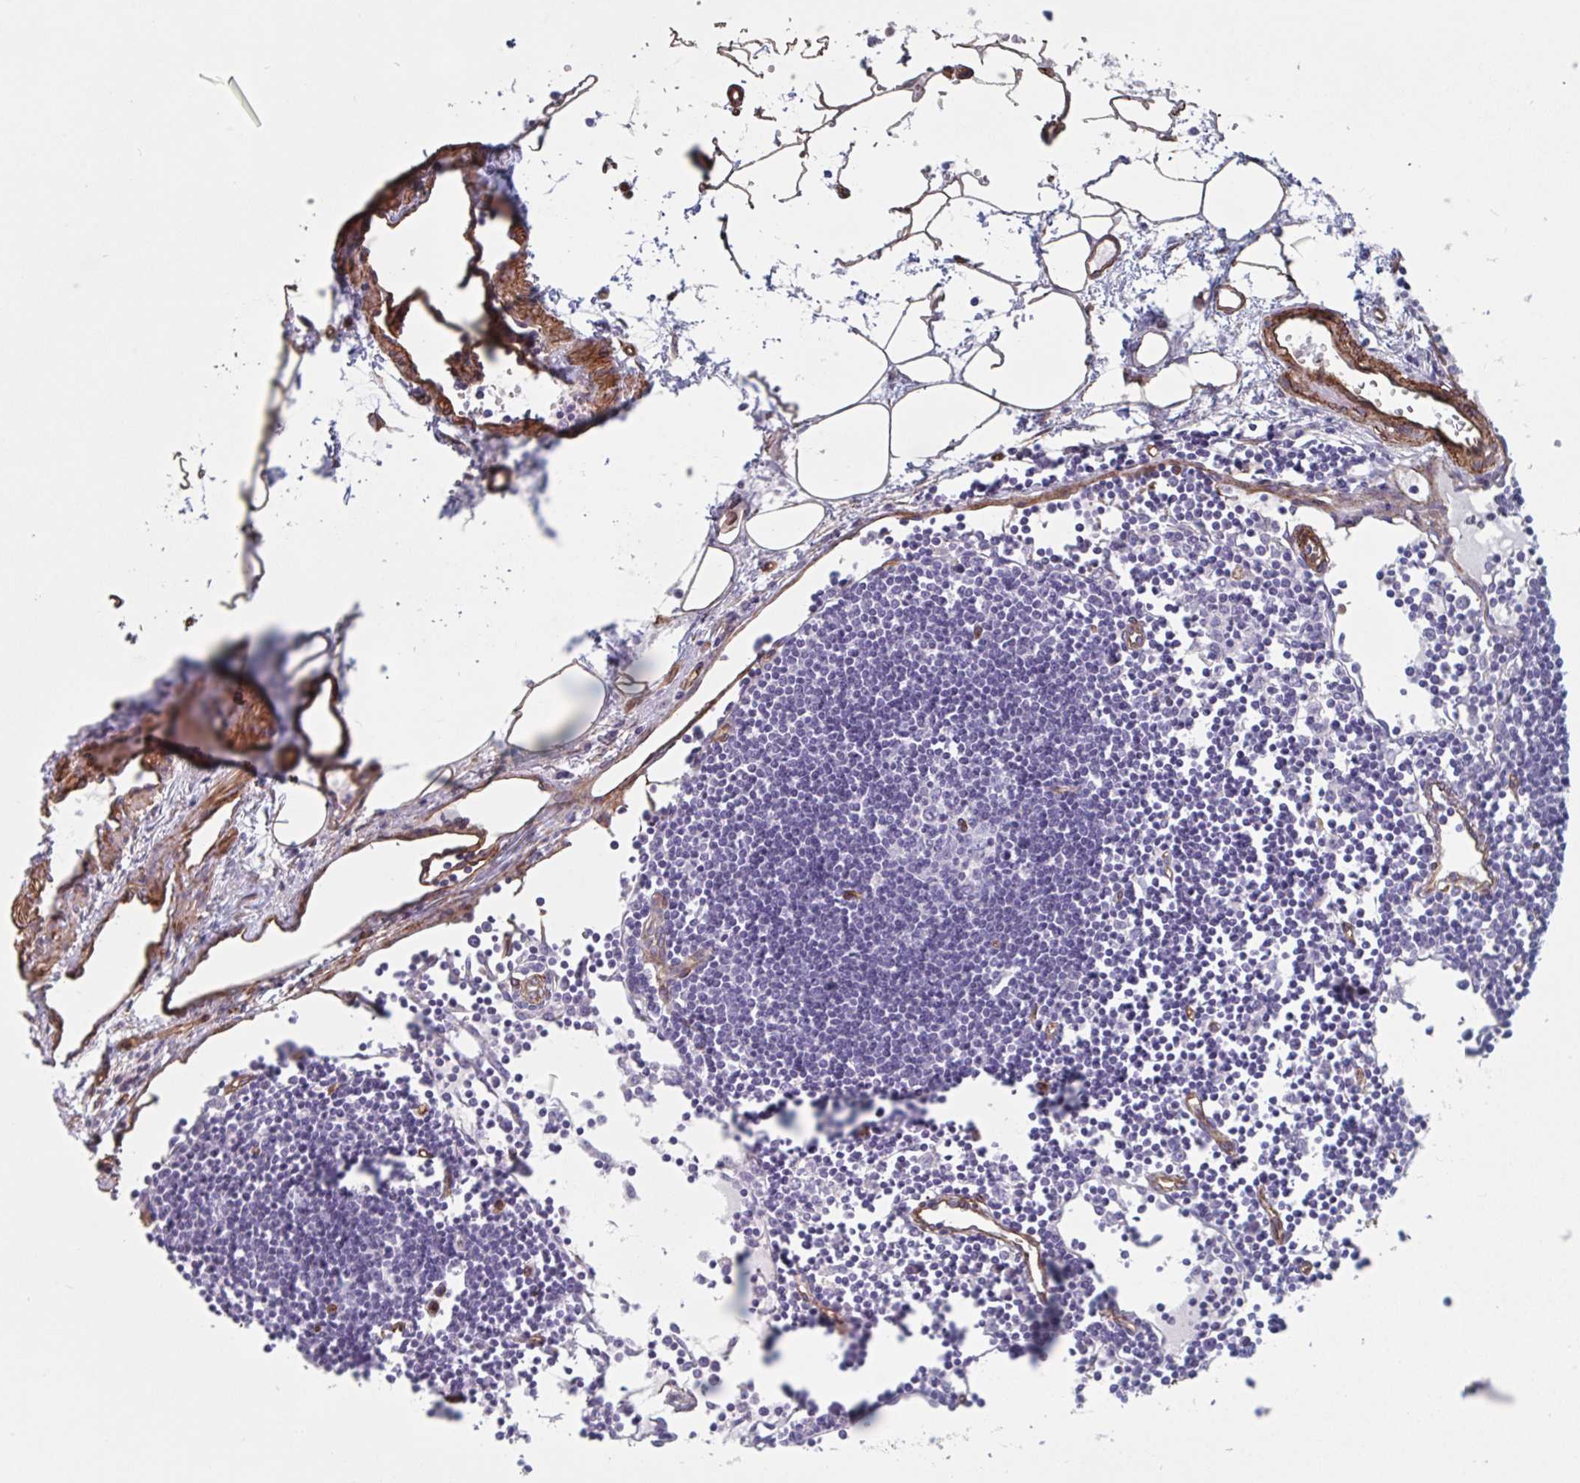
{"staining": {"intensity": "negative", "quantity": "none", "location": "none"}, "tissue": "lymph node", "cell_type": "Germinal center cells", "image_type": "normal", "snomed": [{"axis": "morphology", "description": "Normal tissue, NOS"}, {"axis": "topography", "description": "Lymph node"}], "caption": "Image shows no protein staining in germinal center cells of benign lymph node. (IHC, brightfield microscopy, high magnification).", "gene": "CITED4", "patient": {"sex": "female", "age": 65}}